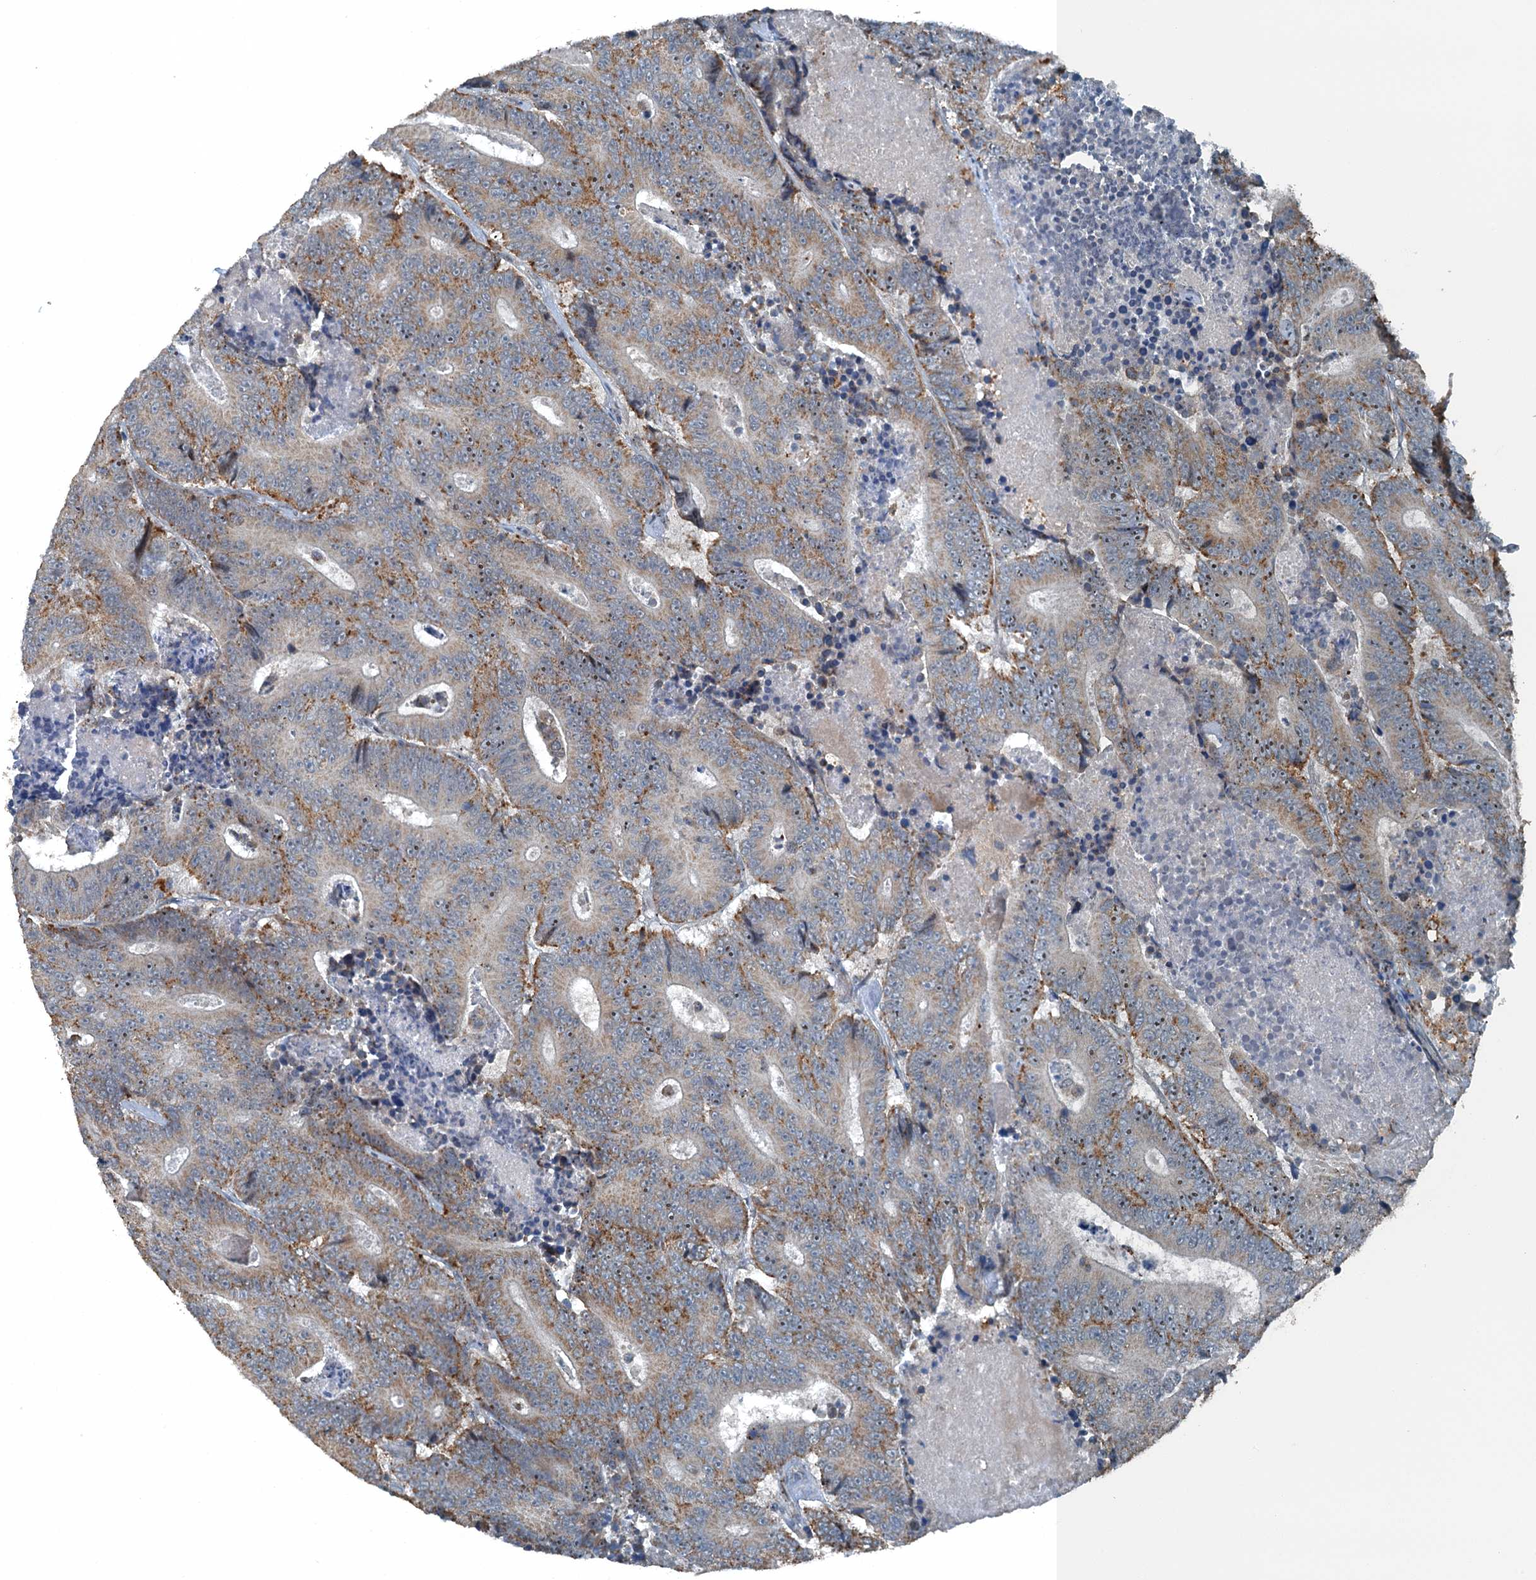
{"staining": {"intensity": "moderate", "quantity": "25%-75%", "location": "cytoplasmic/membranous"}, "tissue": "colorectal cancer", "cell_type": "Tumor cells", "image_type": "cancer", "snomed": [{"axis": "morphology", "description": "Adenocarcinoma, NOS"}, {"axis": "topography", "description": "Colon"}], "caption": "There is medium levels of moderate cytoplasmic/membranous positivity in tumor cells of colorectal cancer (adenocarcinoma), as demonstrated by immunohistochemical staining (brown color).", "gene": "BMERB1", "patient": {"sex": "male", "age": 83}}